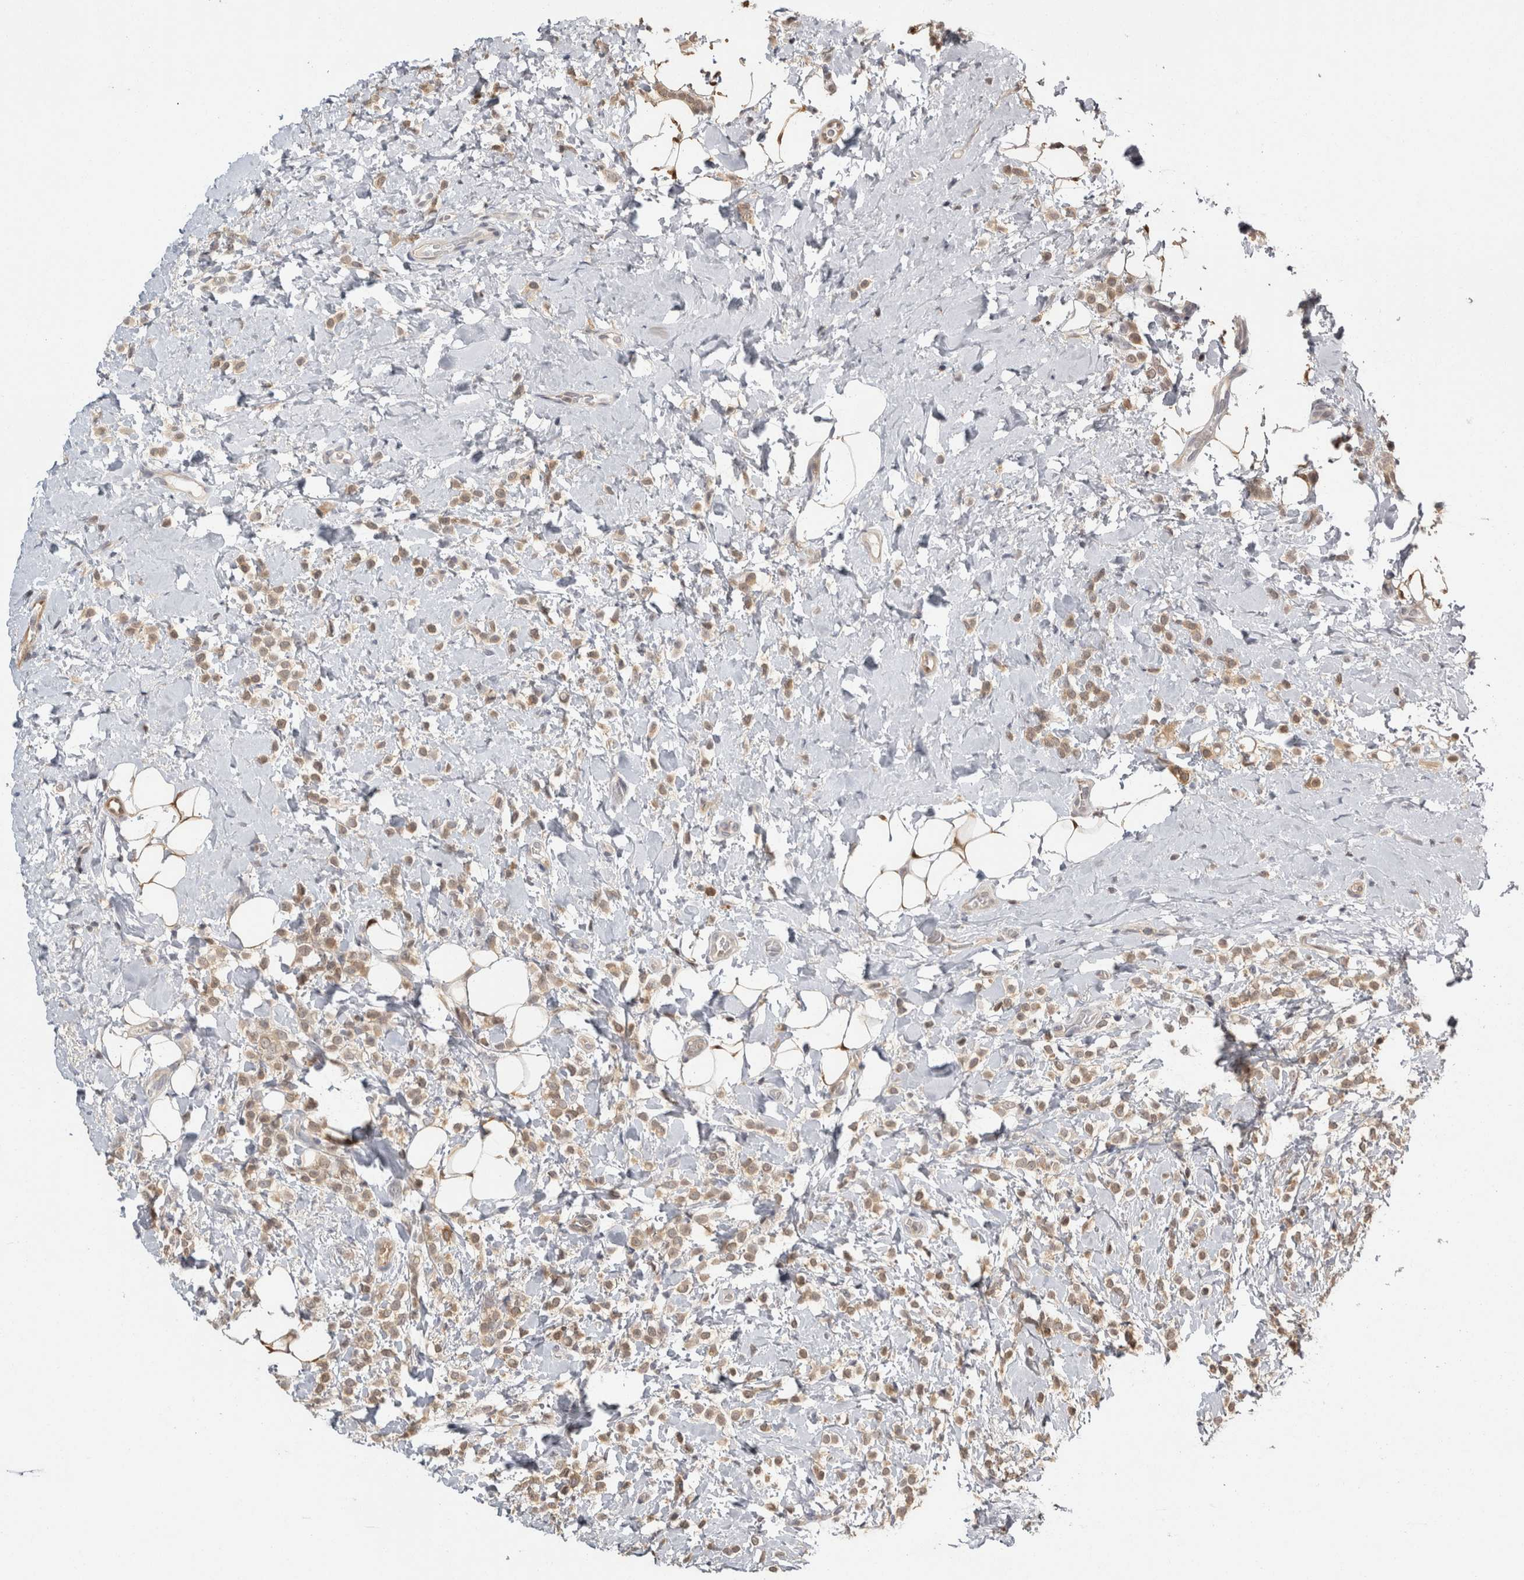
{"staining": {"intensity": "weak", "quantity": ">75%", "location": "cytoplasmic/membranous"}, "tissue": "breast cancer", "cell_type": "Tumor cells", "image_type": "cancer", "snomed": [{"axis": "morphology", "description": "Normal tissue, NOS"}, {"axis": "morphology", "description": "Lobular carcinoma"}, {"axis": "topography", "description": "Breast"}], "caption": "Immunohistochemistry (DAB (3,3'-diaminobenzidine)) staining of human breast lobular carcinoma exhibits weak cytoplasmic/membranous protein expression in approximately >75% of tumor cells.", "gene": "ACAT2", "patient": {"sex": "female", "age": 50}}